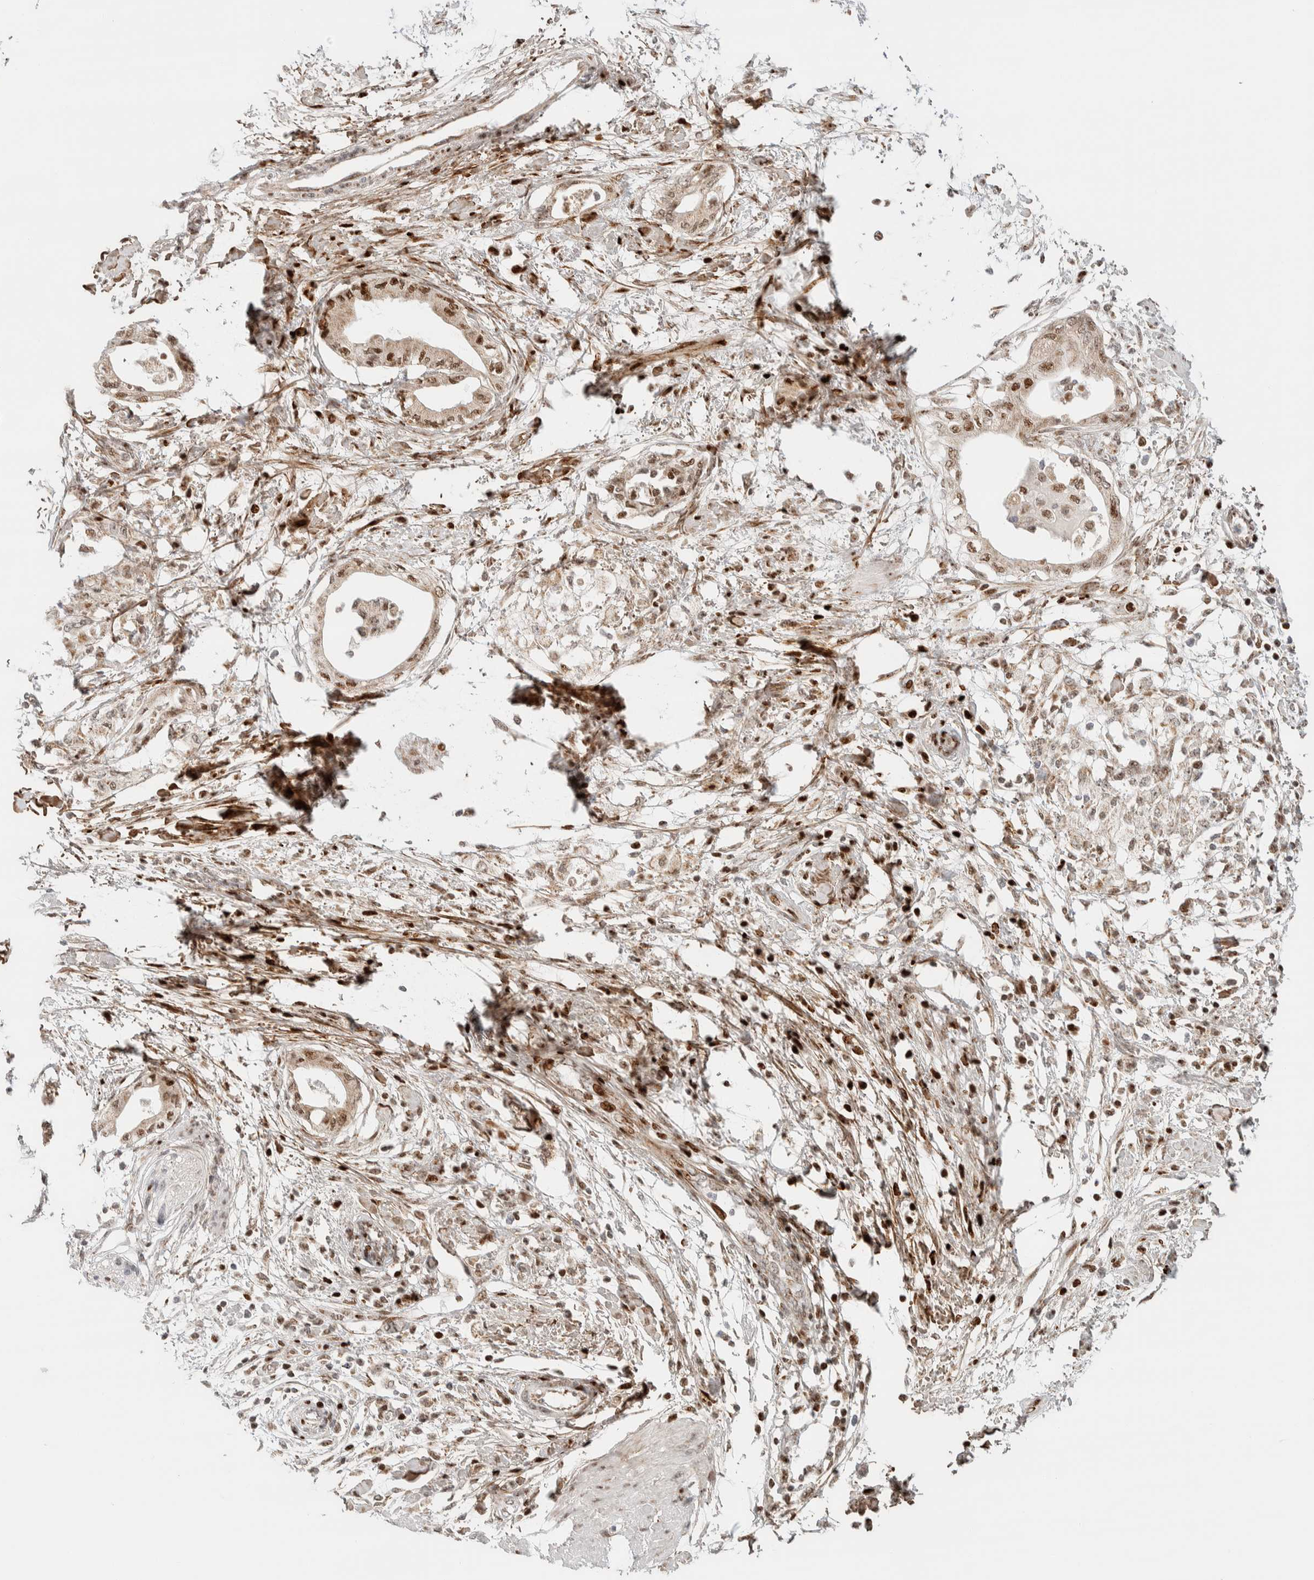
{"staining": {"intensity": "moderate", "quantity": ">75%", "location": "nuclear"}, "tissue": "pancreatic cancer", "cell_type": "Tumor cells", "image_type": "cancer", "snomed": [{"axis": "morphology", "description": "Normal tissue, NOS"}, {"axis": "morphology", "description": "Adenocarcinoma, NOS"}, {"axis": "topography", "description": "Pancreas"}, {"axis": "topography", "description": "Duodenum"}], "caption": "An immunohistochemistry (IHC) photomicrograph of neoplastic tissue is shown. Protein staining in brown labels moderate nuclear positivity in pancreatic adenocarcinoma within tumor cells.", "gene": "TSPAN32", "patient": {"sex": "female", "age": 60}}